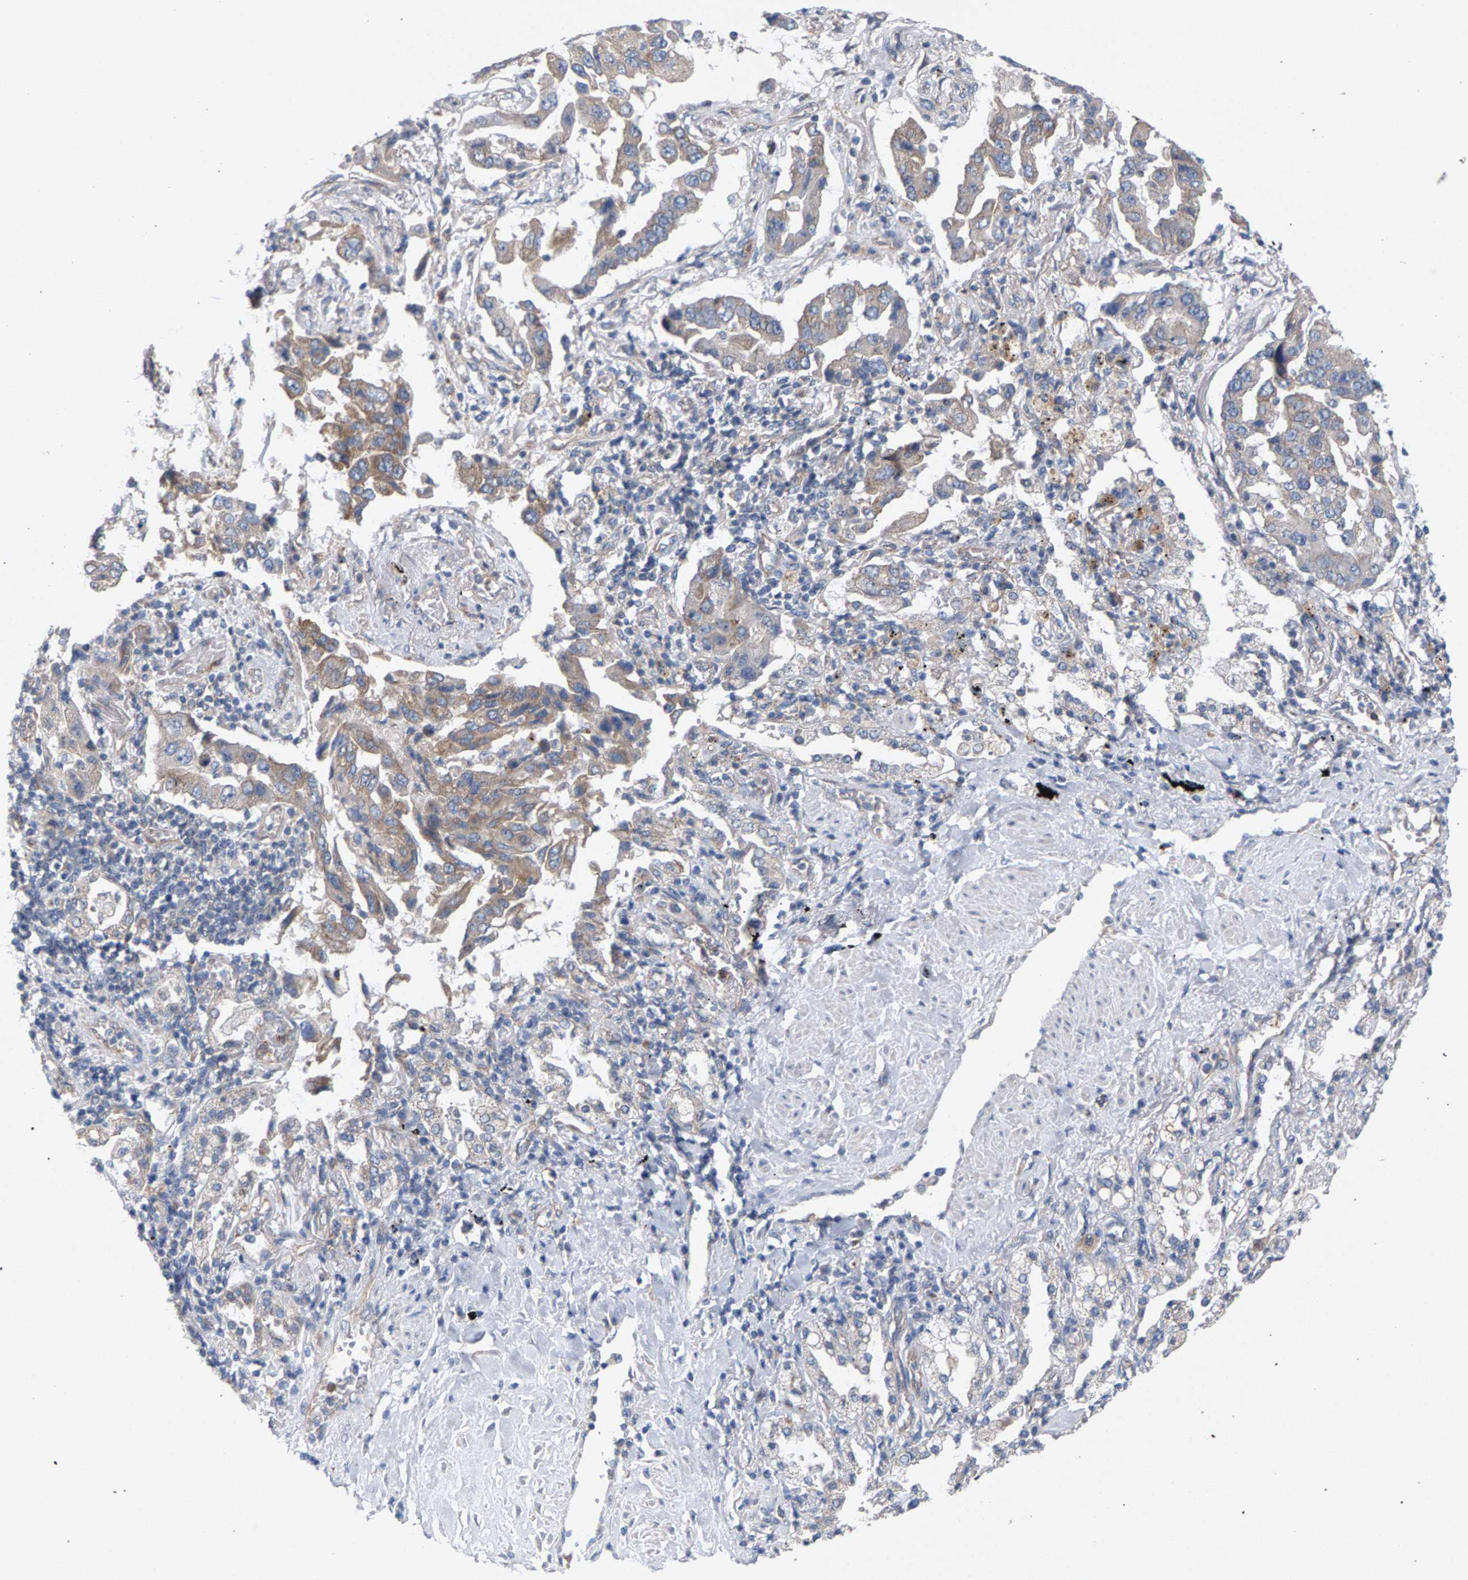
{"staining": {"intensity": "weak", "quantity": "25%-75%", "location": "cytoplasmic/membranous"}, "tissue": "lung cancer", "cell_type": "Tumor cells", "image_type": "cancer", "snomed": [{"axis": "morphology", "description": "Adenocarcinoma, NOS"}, {"axis": "topography", "description": "Lung"}], "caption": "This is an image of immunohistochemistry staining of adenocarcinoma (lung), which shows weak expression in the cytoplasmic/membranous of tumor cells.", "gene": "MAMDC2", "patient": {"sex": "female", "age": 65}}